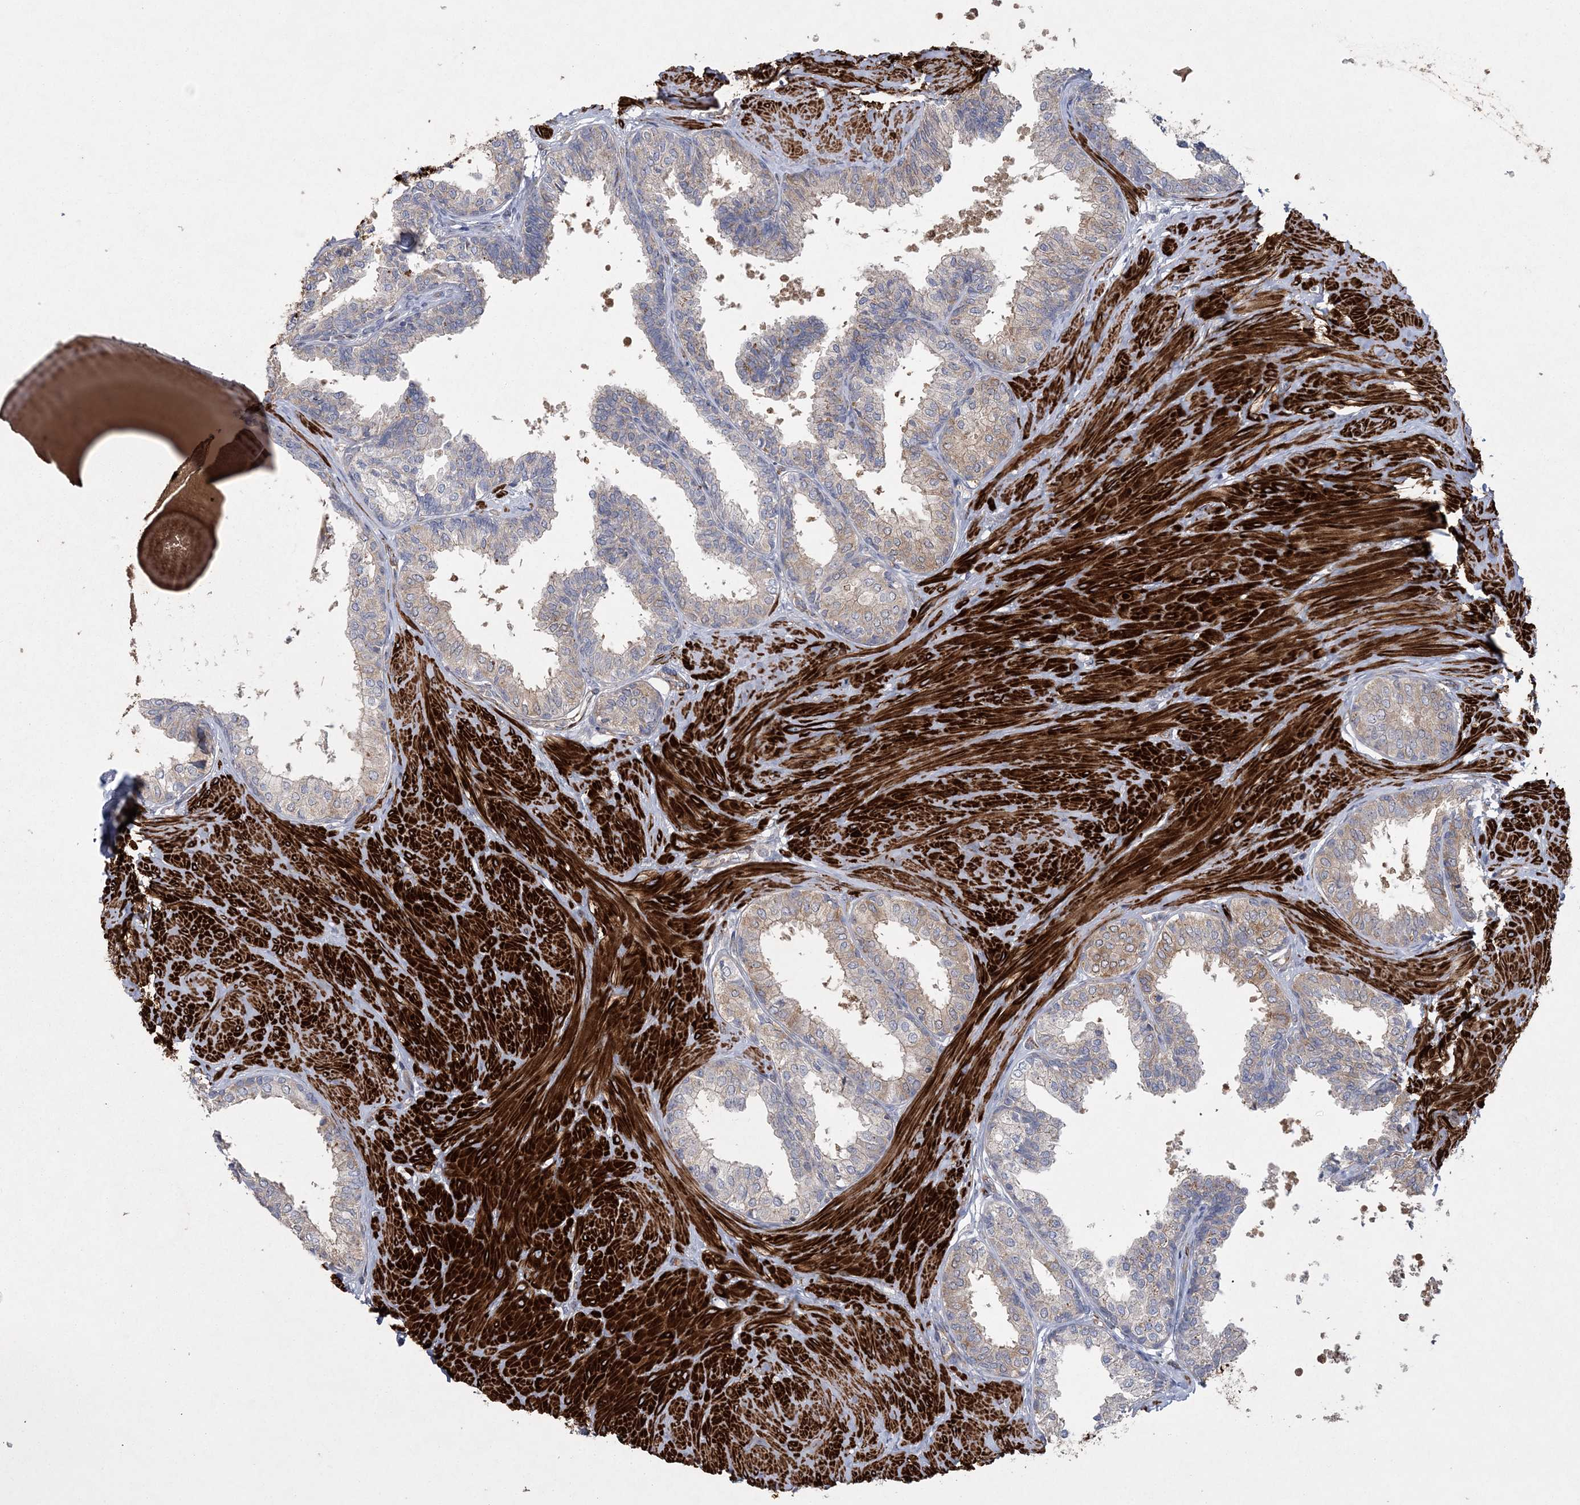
{"staining": {"intensity": "weak", "quantity": "<25%", "location": "cytoplasmic/membranous"}, "tissue": "prostate", "cell_type": "Glandular cells", "image_type": "normal", "snomed": [{"axis": "morphology", "description": "Normal tissue, NOS"}, {"axis": "topography", "description": "Prostate"}], "caption": "Immunohistochemistry of unremarkable human prostate exhibits no staining in glandular cells.", "gene": "ARSJ", "patient": {"sex": "male", "age": 48}}